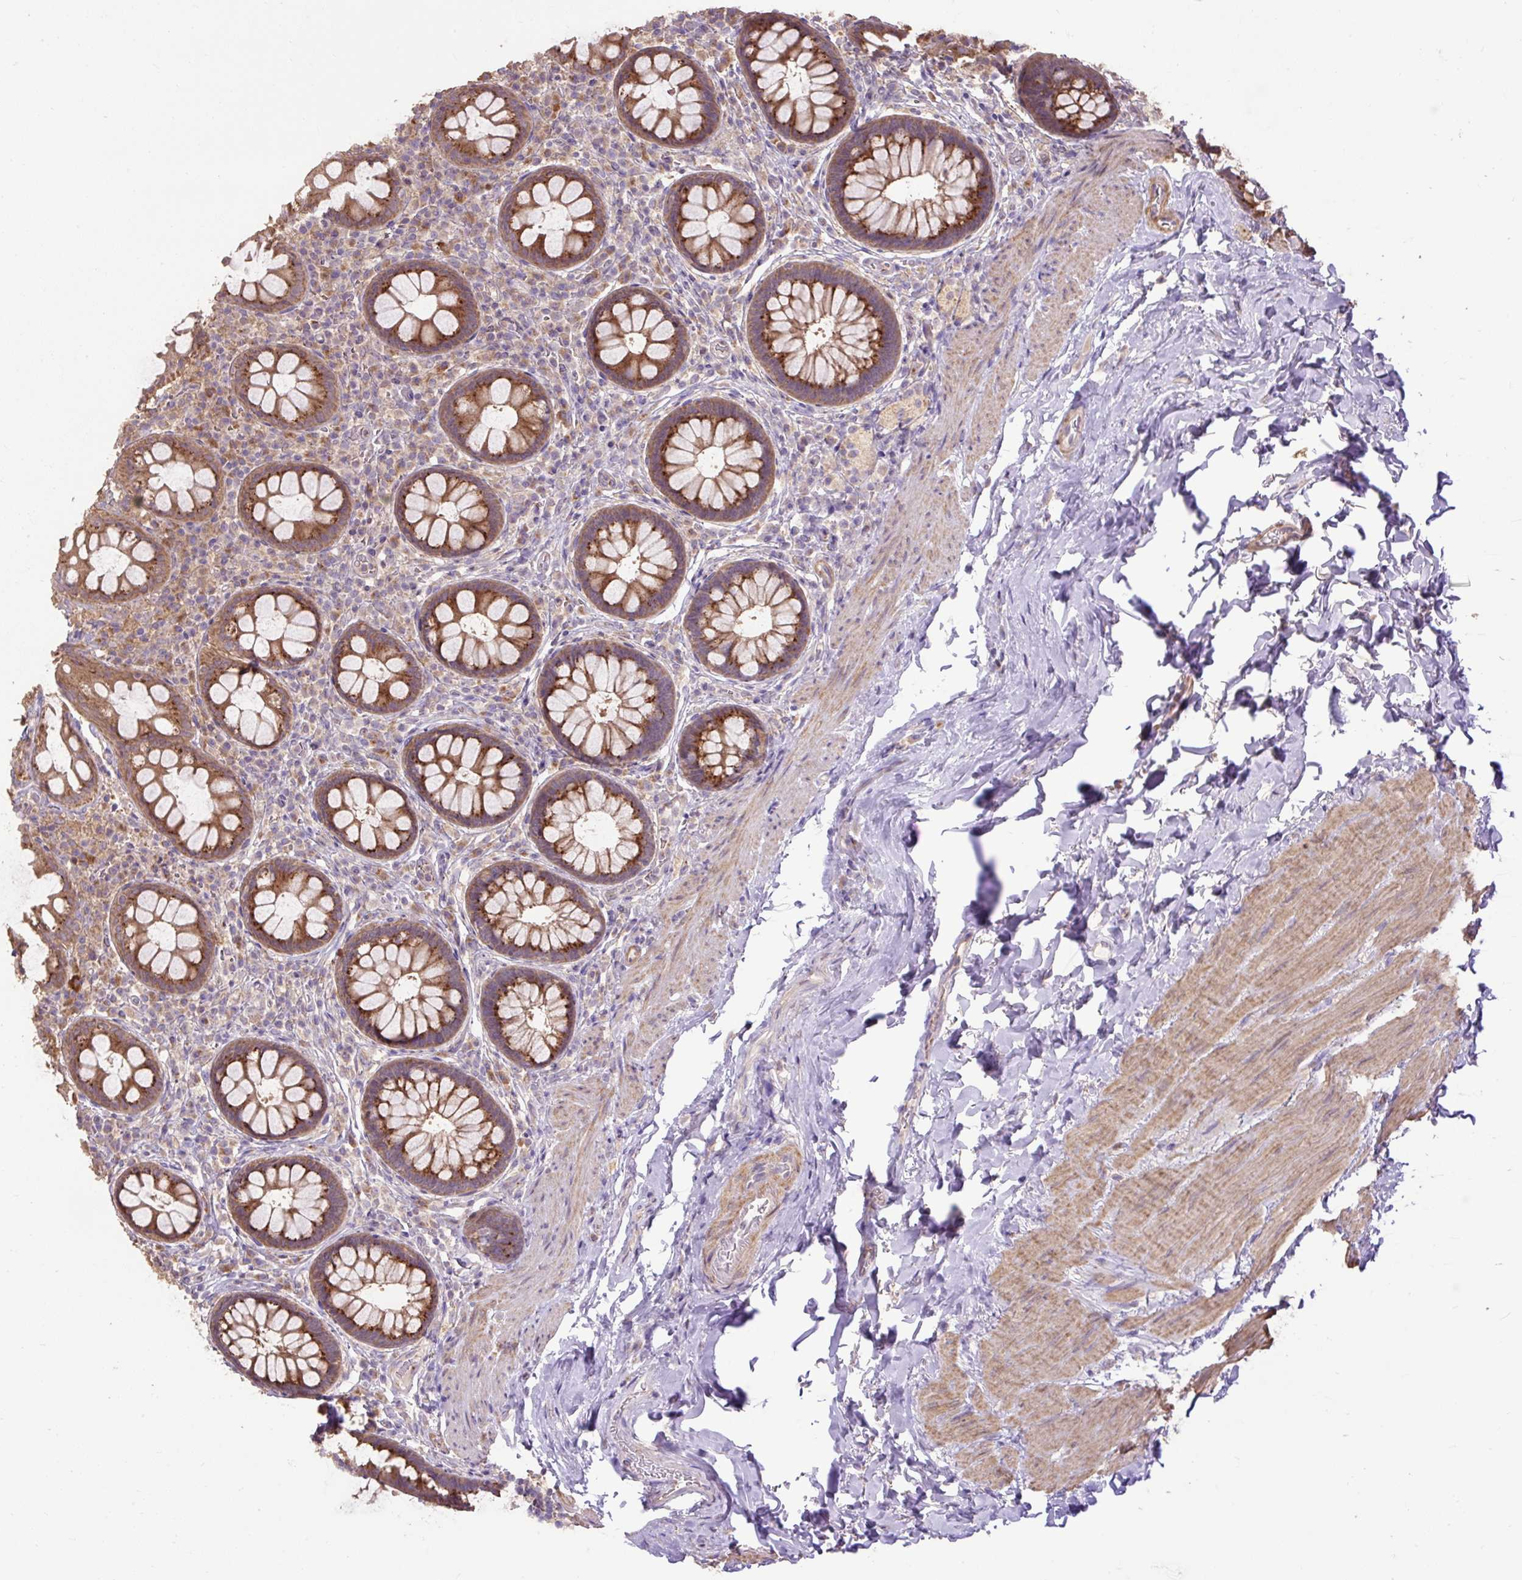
{"staining": {"intensity": "strong", "quantity": "25%-75%", "location": "cytoplasmic/membranous"}, "tissue": "rectum", "cell_type": "Glandular cells", "image_type": "normal", "snomed": [{"axis": "morphology", "description": "Normal tissue, NOS"}, {"axis": "topography", "description": "Rectum"}], "caption": "Protein staining displays strong cytoplasmic/membranous staining in about 25%-75% of glandular cells in unremarkable rectum.", "gene": "ABR", "patient": {"sex": "female", "age": 69}}